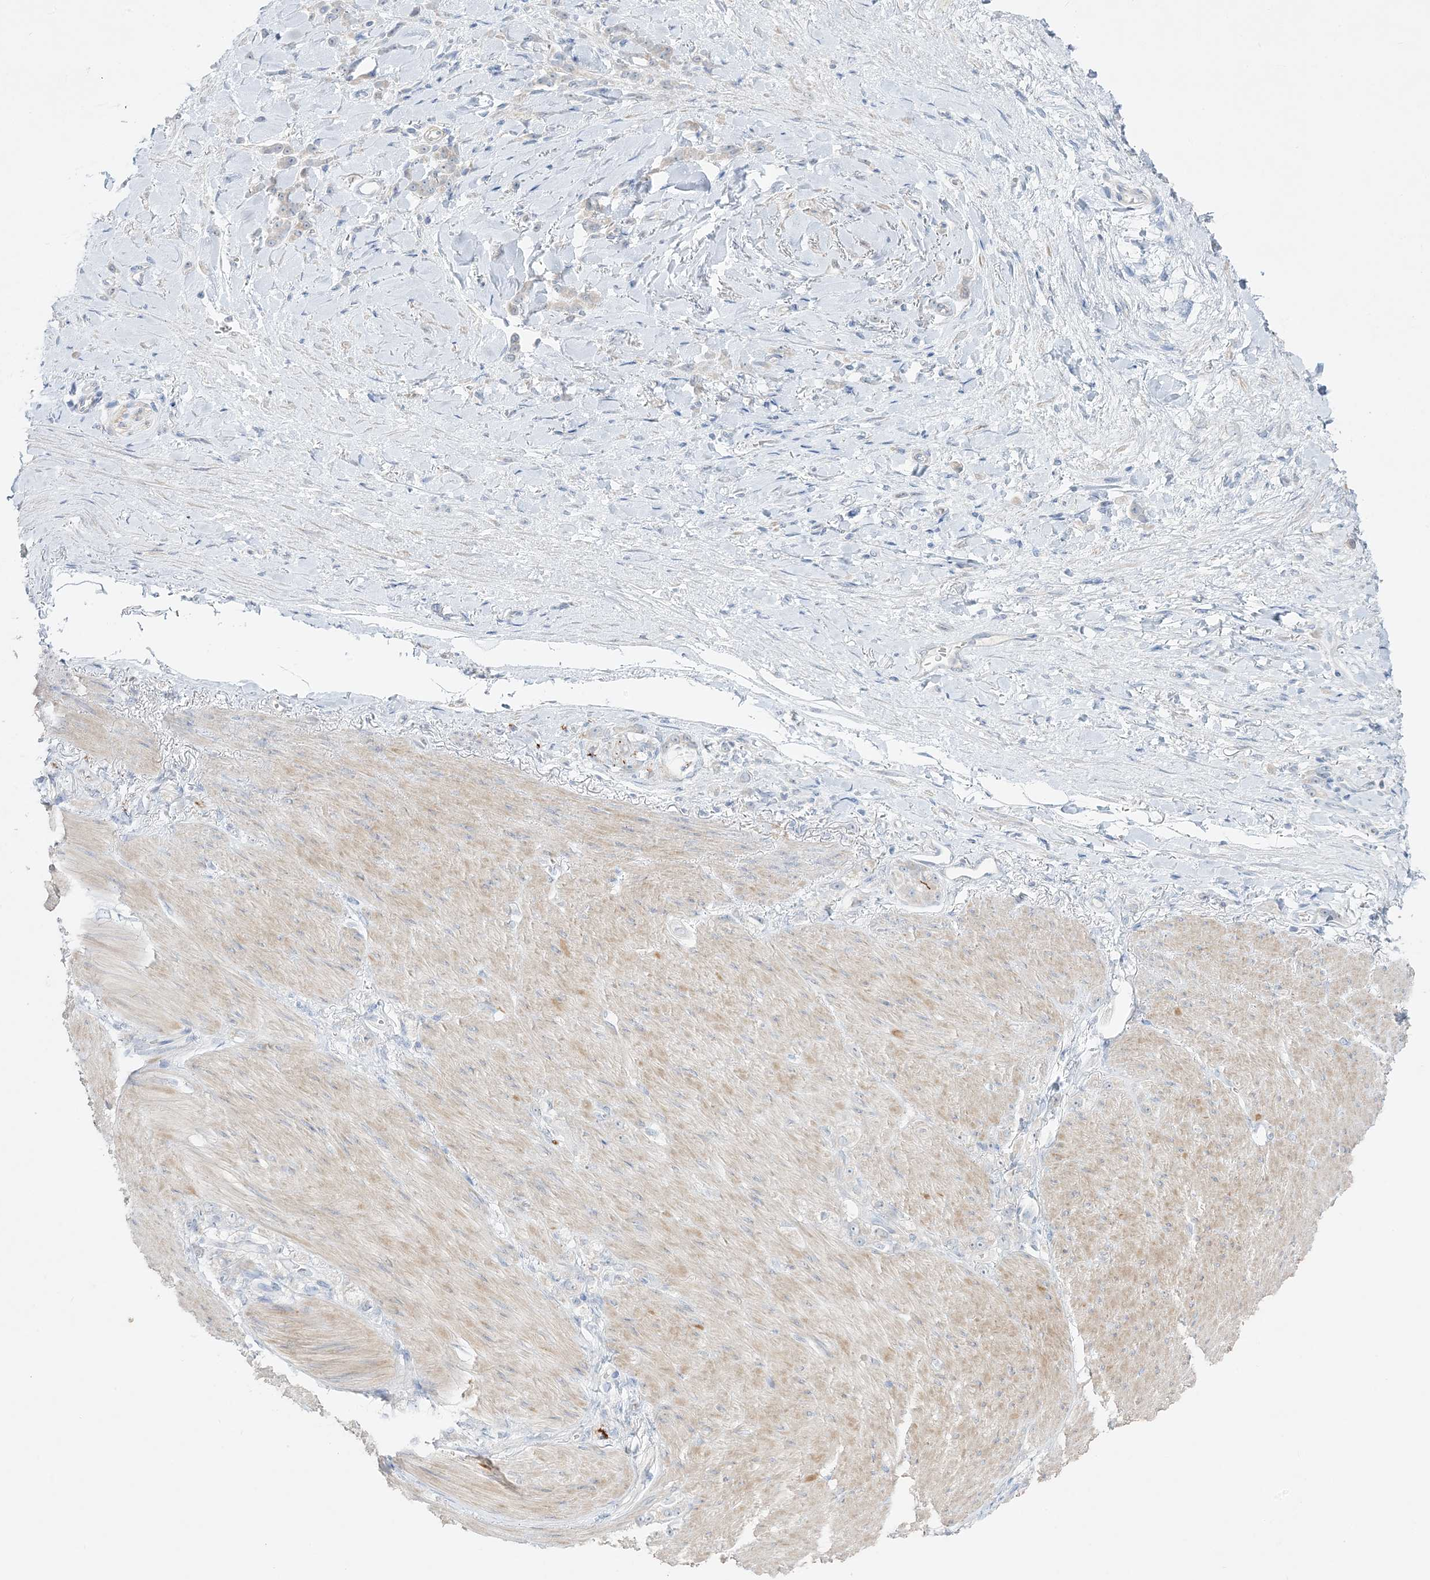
{"staining": {"intensity": "negative", "quantity": "none", "location": "none"}, "tissue": "stomach cancer", "cell_type": "Tumor cells", "image_type": "cancer", "snomed": [{"axis": "morphology", "description": "Normal tissue, NOS"}, {"axis": "morphology", "description": "Adenocarcinoma, NOS"}, {"axis": "topography", "description": "Stomach"}], "caption": "This is an immunohistochemistry (IHC) histopathology image of human adenocarcinoma (stomach). There is no positivity in tumor cells.", "gene": "FAM184A", "patient": {"sex": "male", "age": 82}}